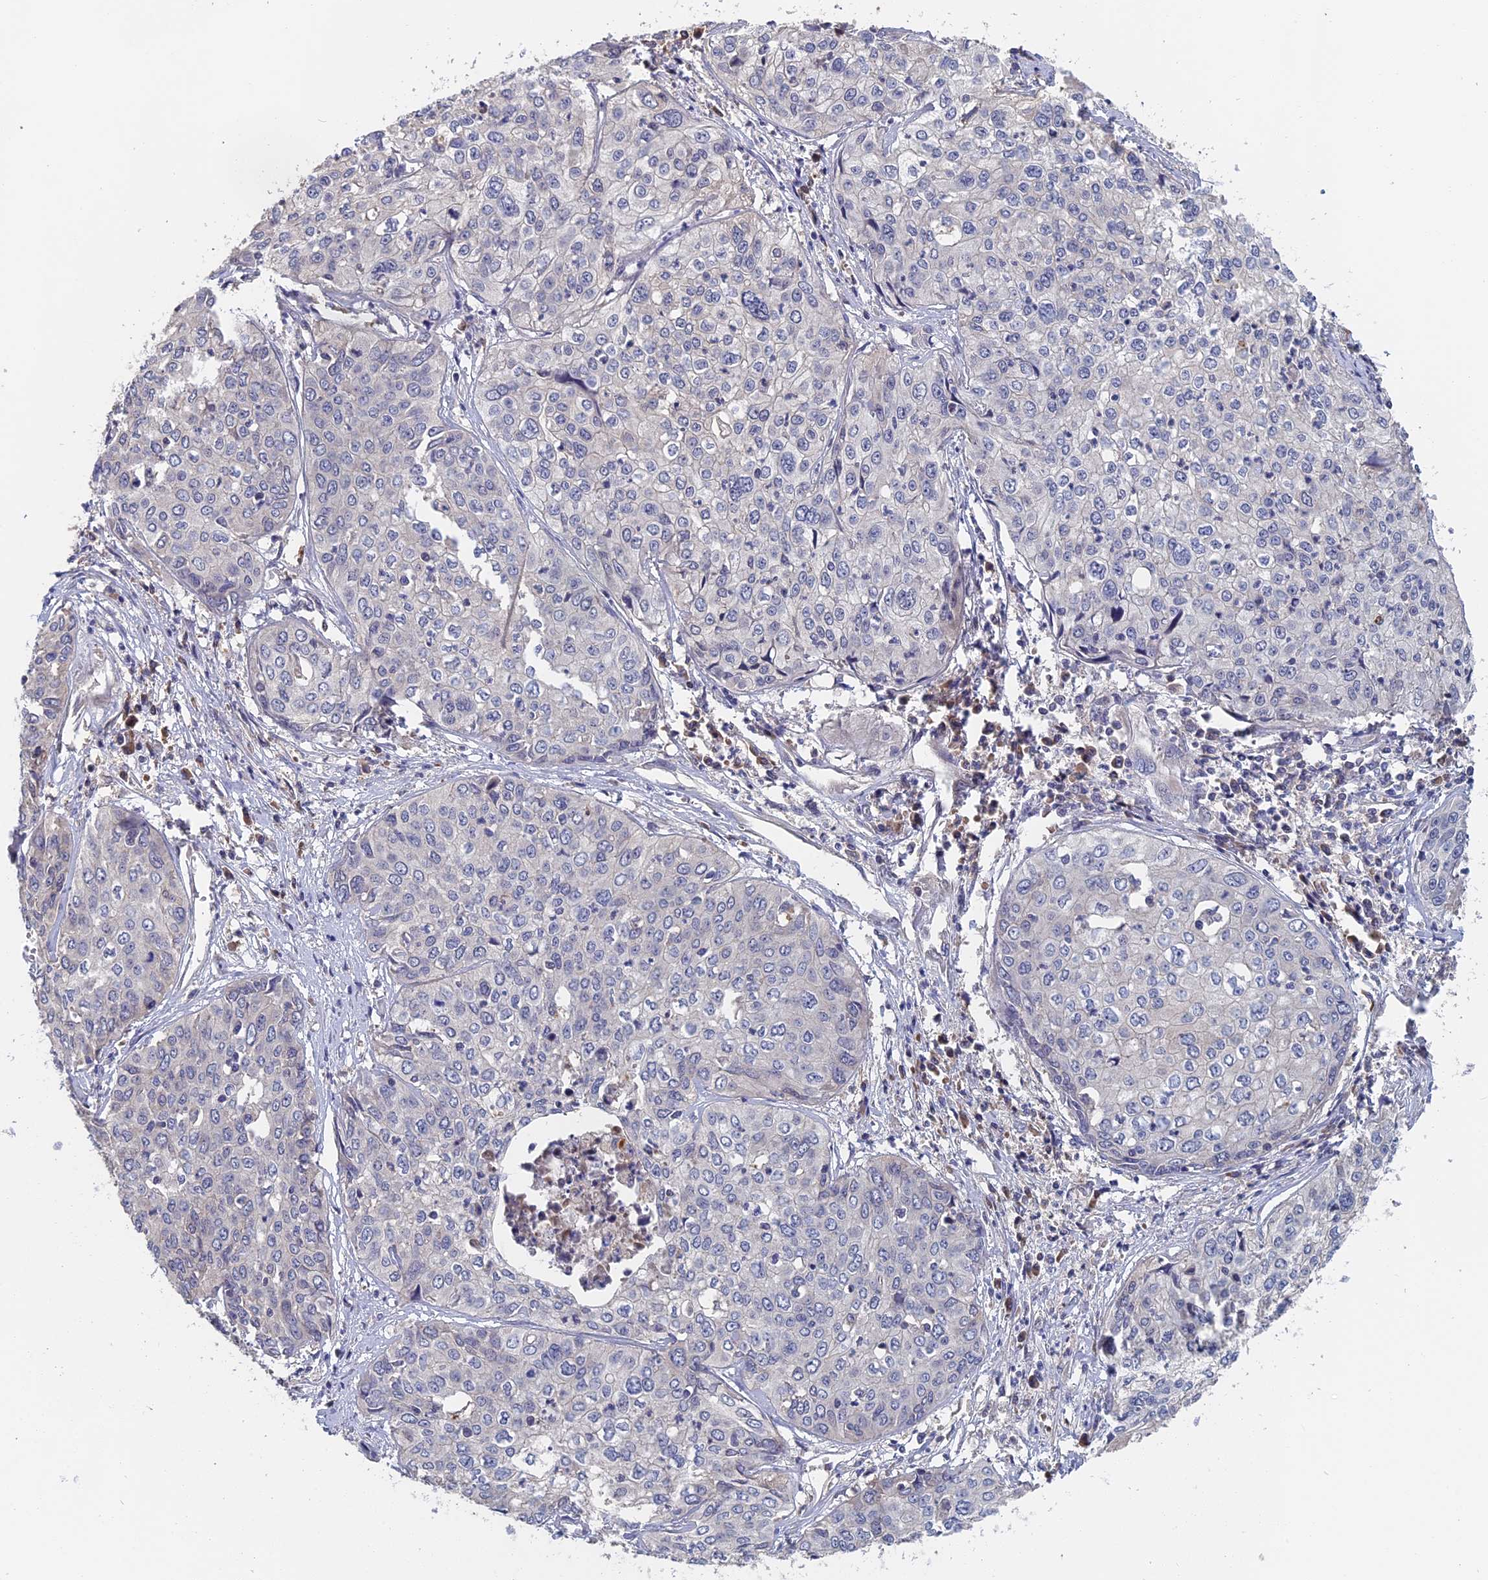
{"staining": {"intensity": "negative", "quantity": "none", "location": "none"}, "tissue": "cervical cancer", "cell_type": "Tumor cells", "image_type": "cancer", "snomed": [{"axis": "morphology", "description": "Squamous cell carcinoma, NOS"}, {"axis": "topography", "description": "Cervix"}], "caption": "Image shows no significant protein positivity in tumor cells of squamous cell carcinoma (cervical).", "gene": "SLC33A1", "patient": {"sex": "female", "age": 31}}